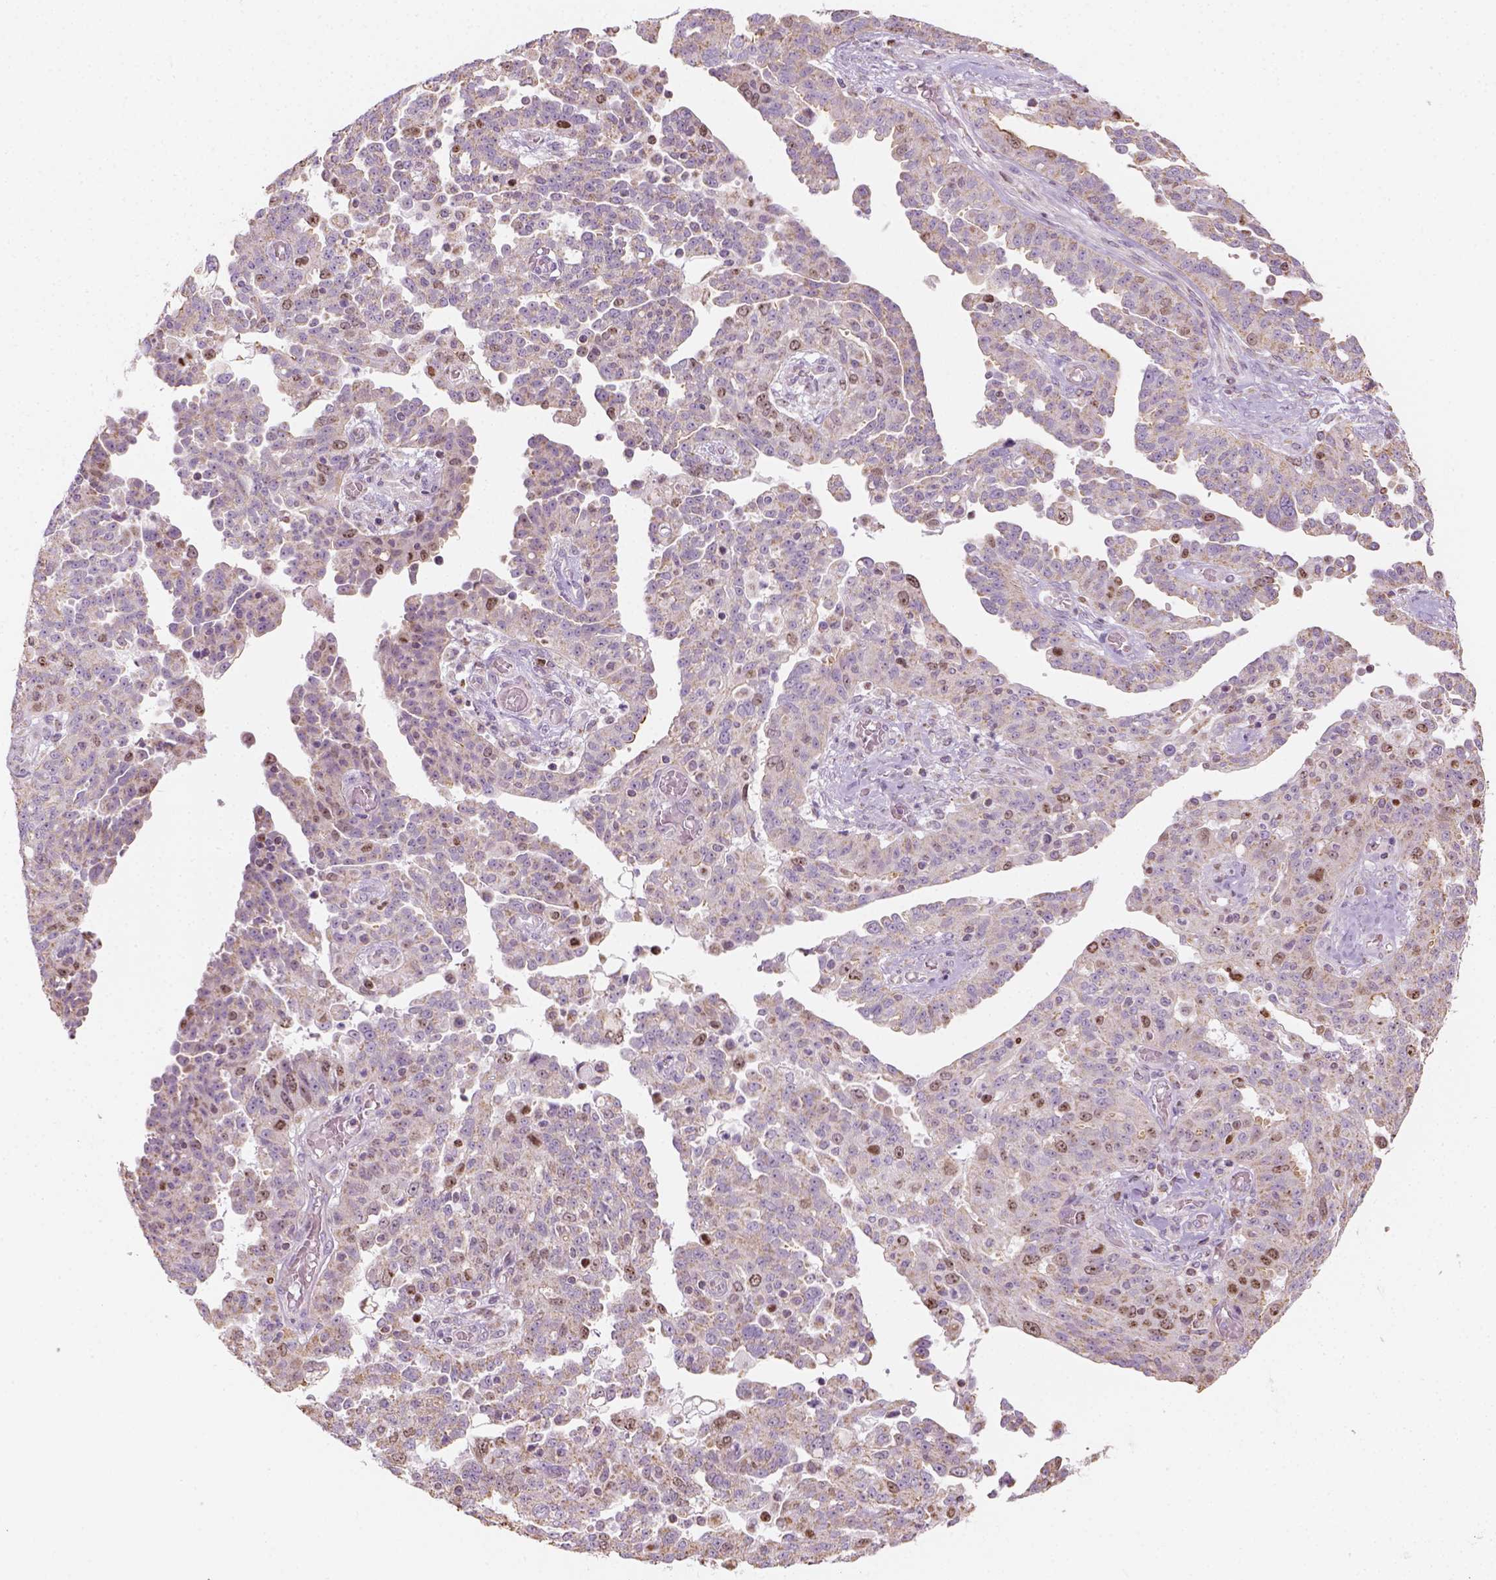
{"staining": {"intensity": "moderate", "quantity": "<25%", "location": "cytoplasmic/membranous"}, "tissue": "ovarian cancer", "cell_type": "Tumor cells", "image_type": "cancer", "snomed": [{"axis": "morphology", "description": "Cystadenocarcinoma, serous, NOS"}, {"axis": "topography", "description": "Ovary"}], "caption": "Human ovarian cancer stained with a brown dye demonstrates moderate cytoplasmic/membranous positive expression in approximately <25% of tumor cells.", "gene": "LCA5", "patient": {"sex": "female", "age": 67}}